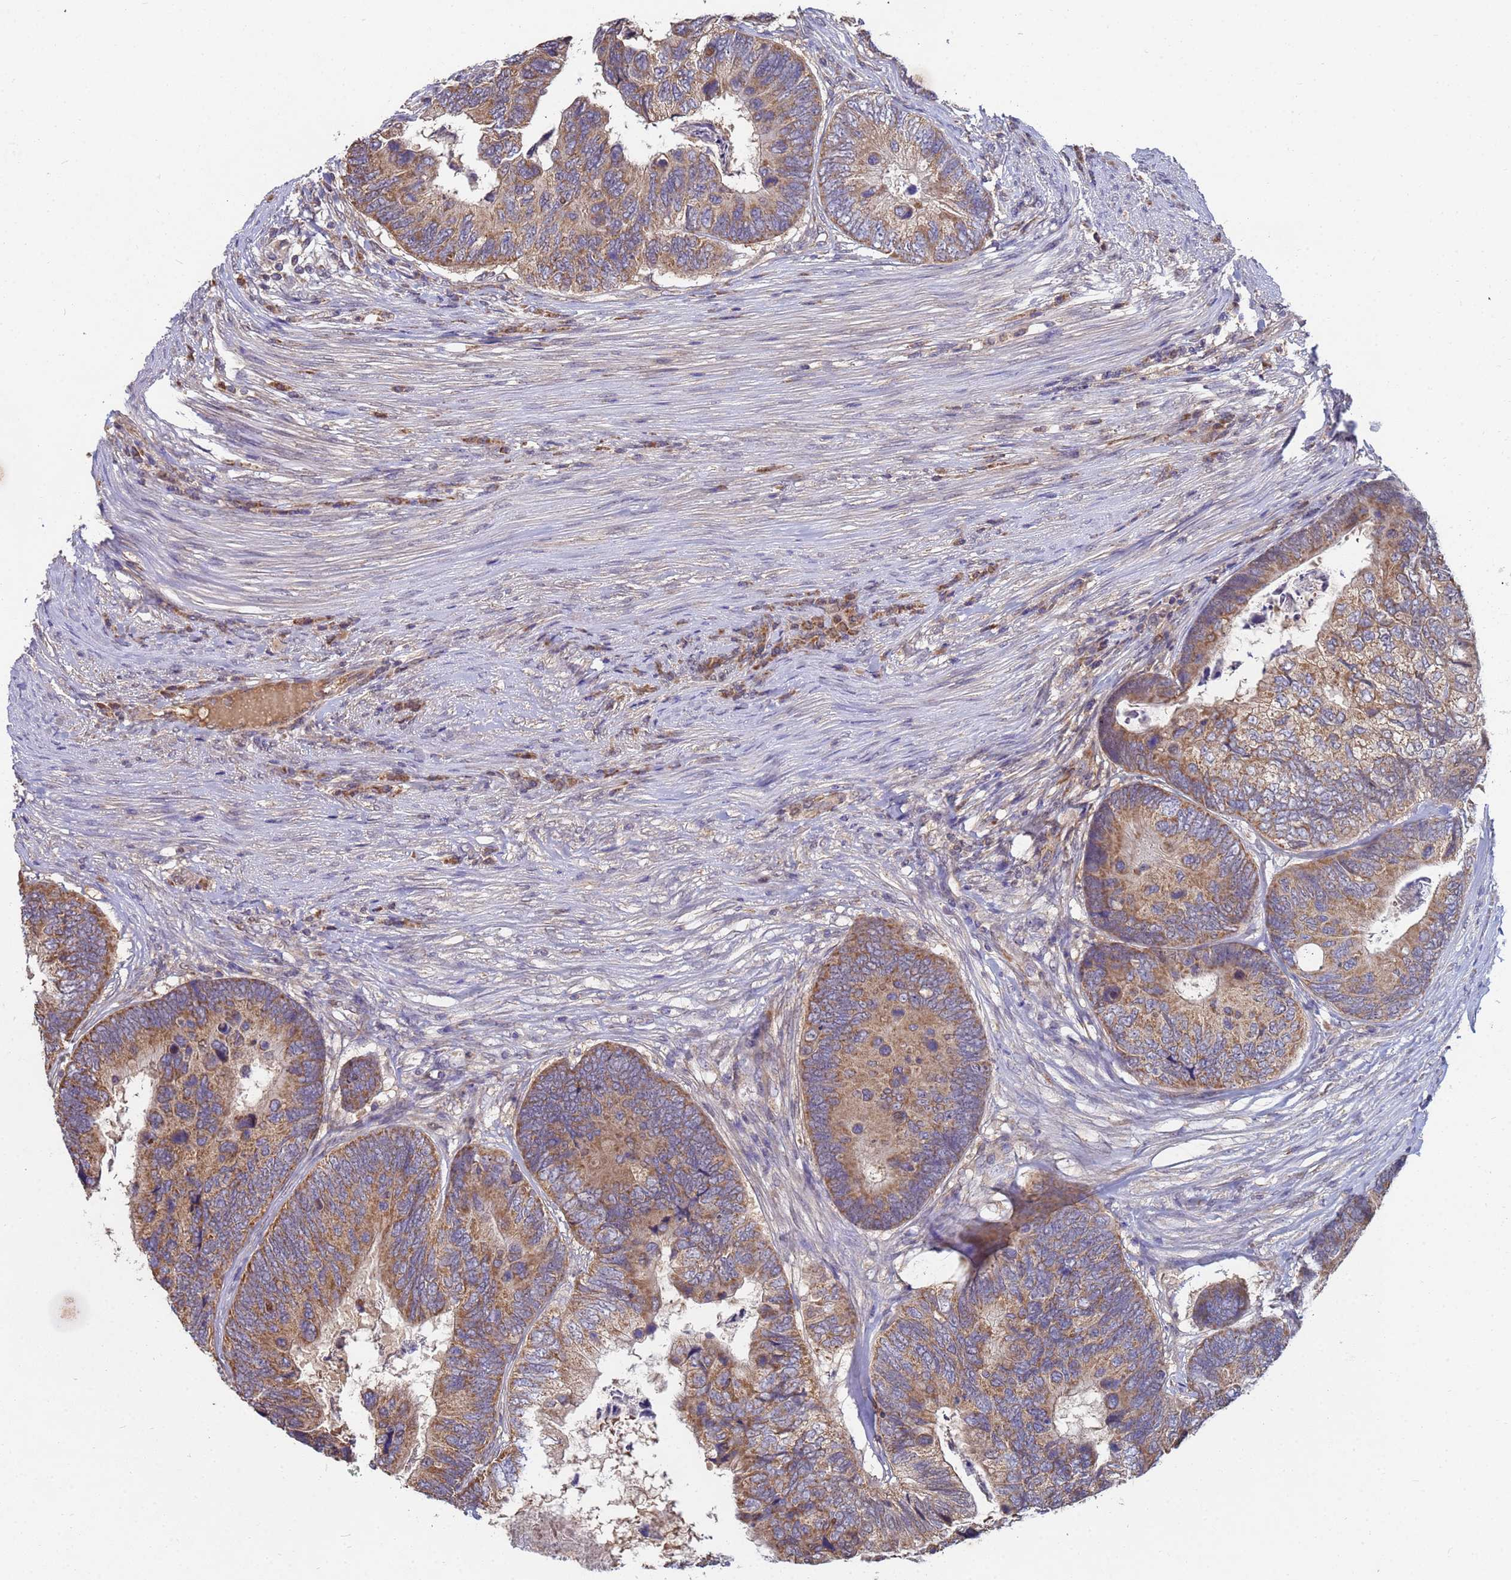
{"staining": {"intensity": "moderate", "quantity": ">75%", "location": "cytoplasmic/membranous"}, "tissue": "colorectal cancer", "cell_type": "Tumor cells", "image_type": "cancer", "snomed": [{"axis": "morphology", "description": "Adenocarcinoma, NOS"}, {"axis": "topography", "description": "Colon"}], "caption": "Approximately >75% of tumor cells in human colorectal adenocarcinoma demonstrate moderate cytoplasmic/membranous protein staining as visualized by brown immunohistochemical staining.", "gene": "C5orf34", "patient": {"sex": "female", "age": 67}}